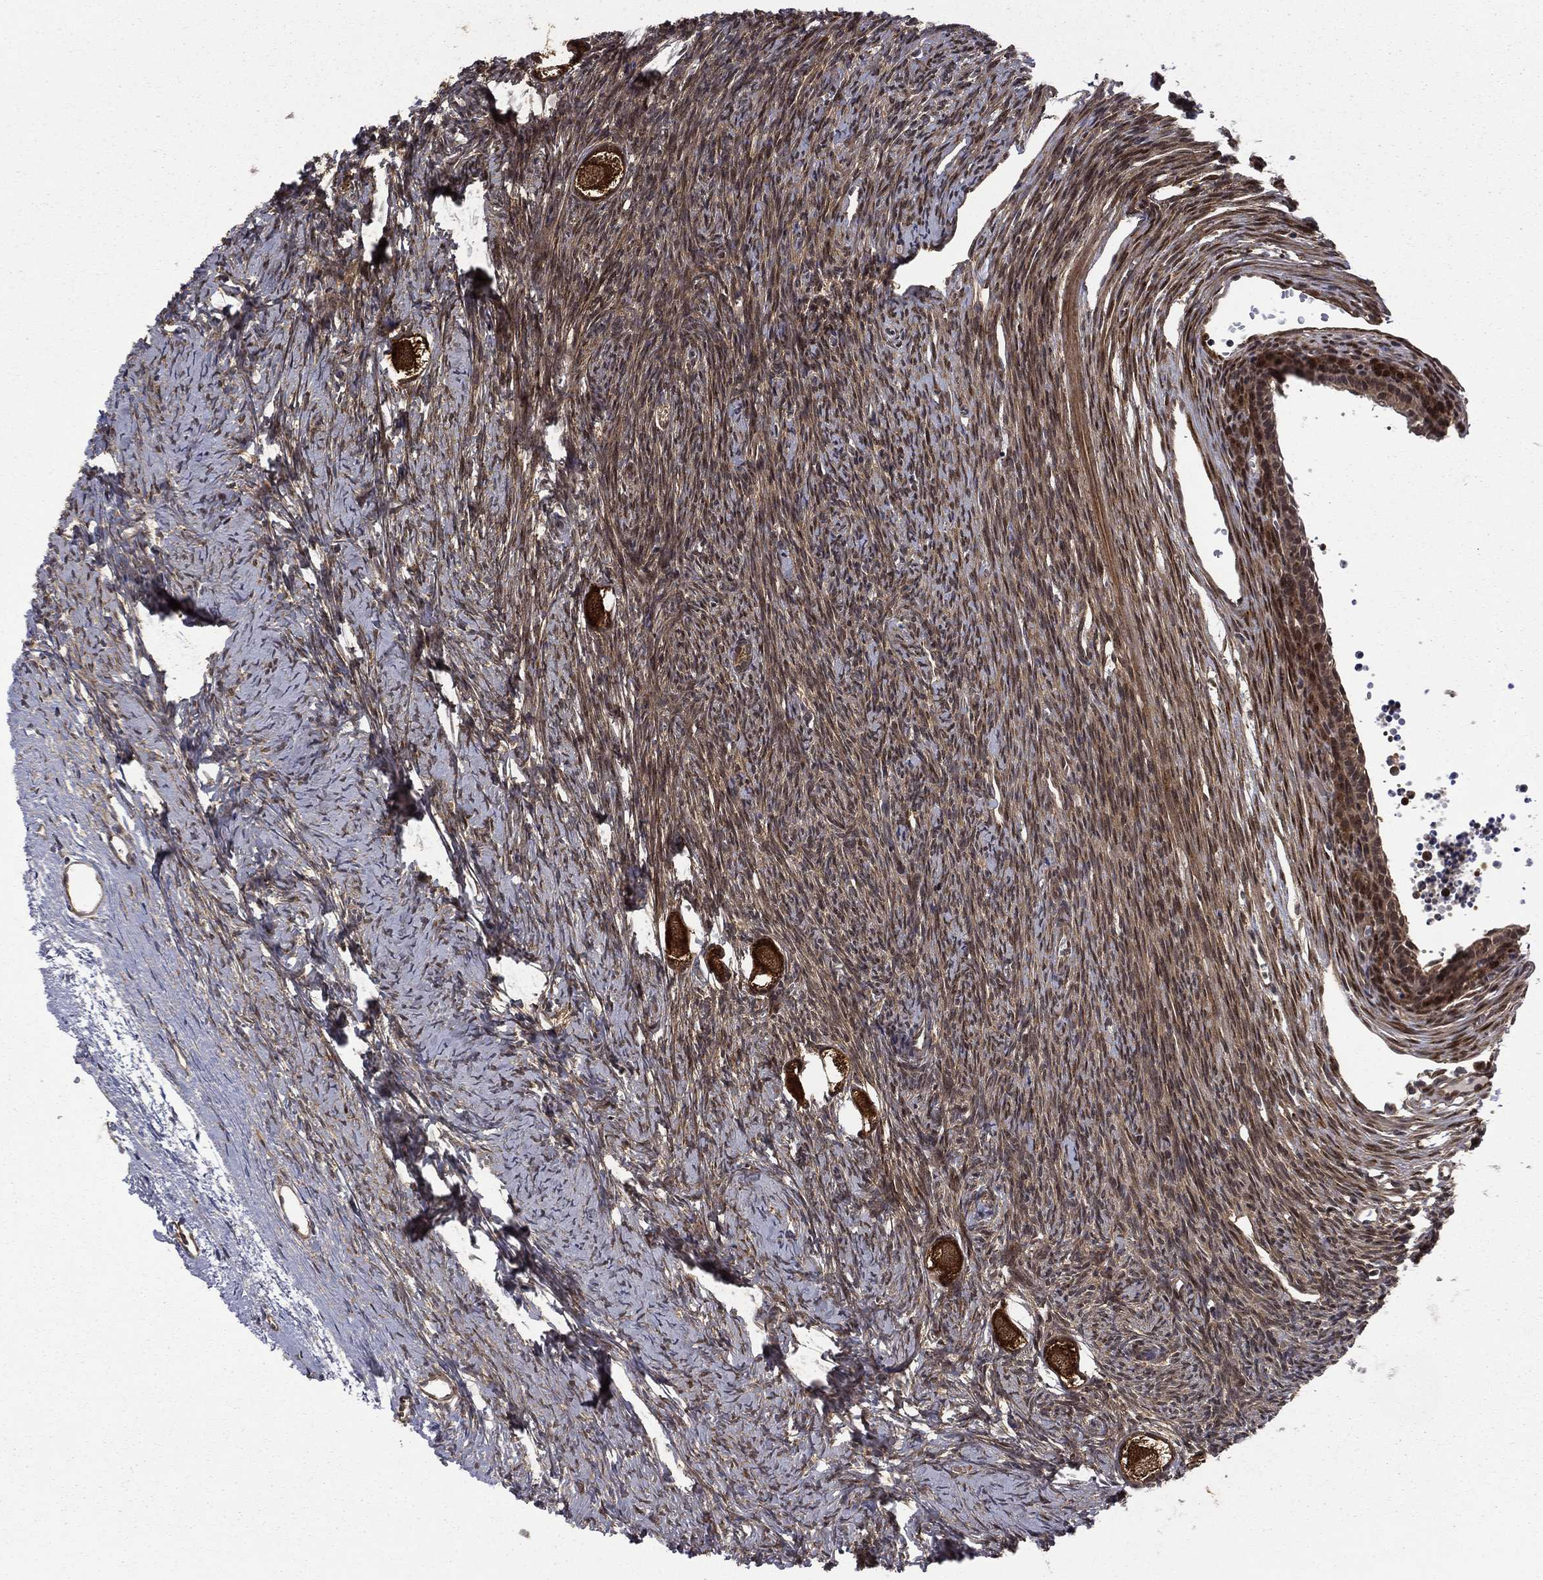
{"staining": {"intensity": "strong", "quantity": ">75%", "location": "cytoplasmic/membranous"}, "tissue": "ovary", "cell_type": "Follicle cells", "image_type": "normal", "snomed": [{"axis": "morphology", "description": "Normal tissue, NOS"}, {"axis": "topography", "description": "Ovary"}], "caption": "Ovary stained for a protein demonstrates strong cytoplasmic/membranous positivity in follicle cells. Nuclei are stained in blue.", "gene": "ARL3", "patient": {"sex": "female", "age": 27}}